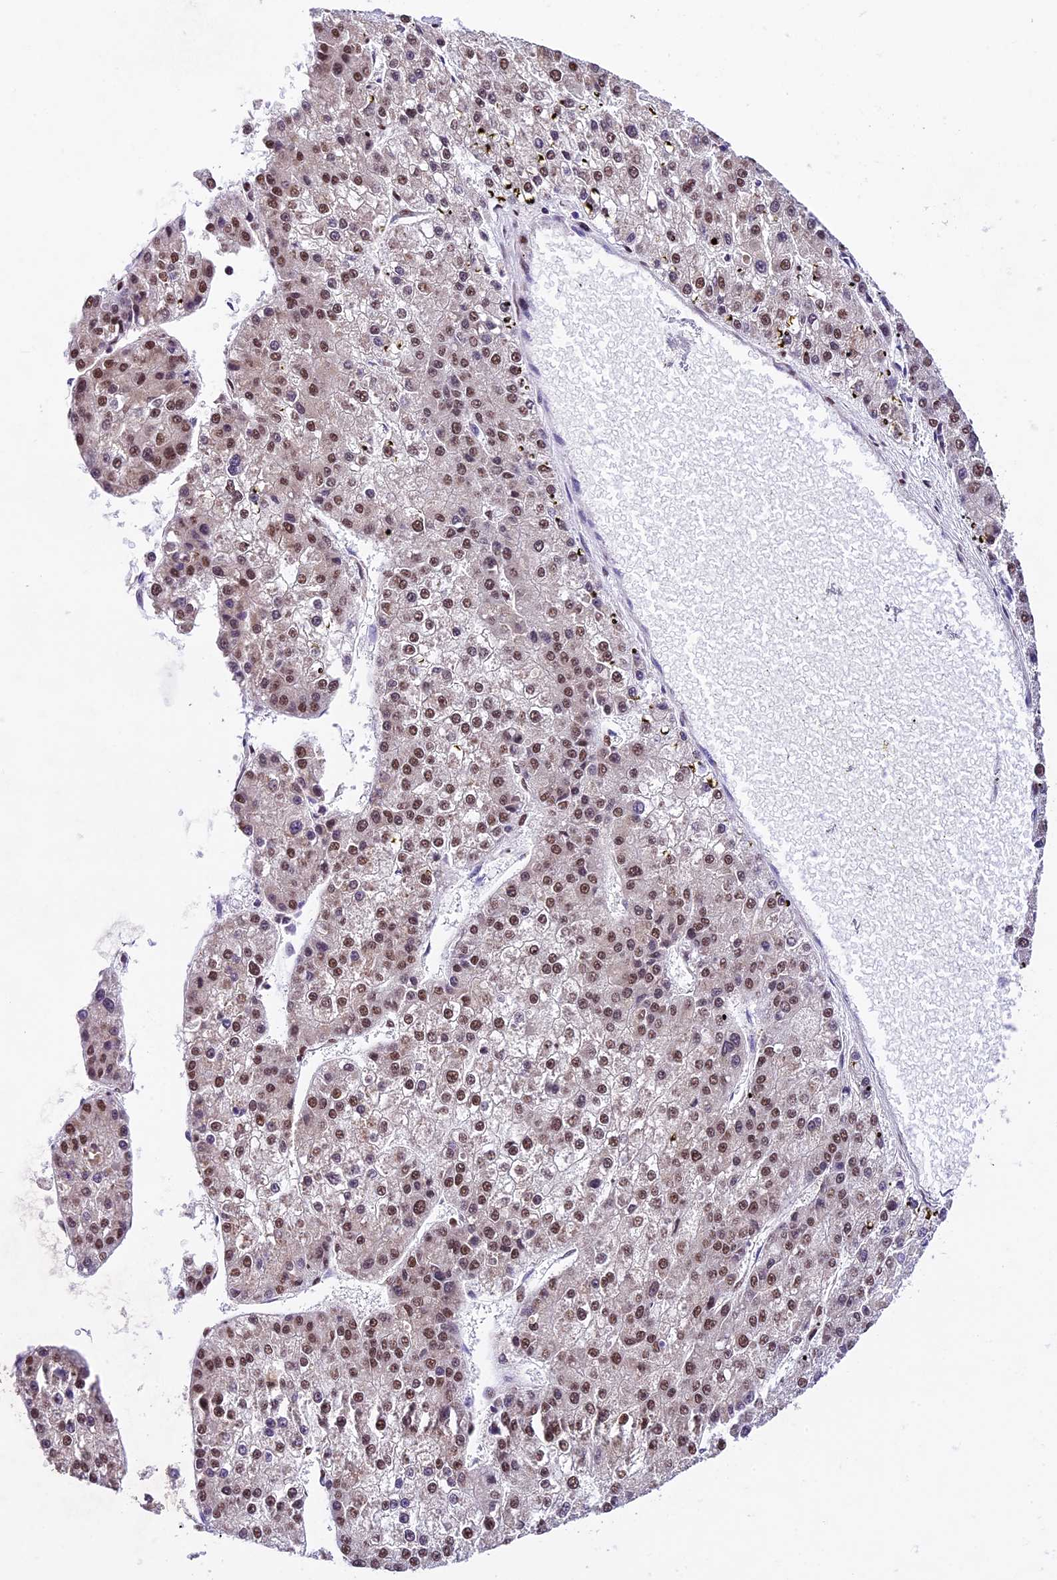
{"staining": {"intensity": "moderate", "quantity": ">75%", "location": "nuclear"}, "tissue": "liver cancer", "cell_type": "Tumor cells", "image_type": "cancer", "snomed": [{"axis": "morphology", "description": "Carcinoma, Hepatocellular, NOS"}, {"axis": "topography", "description": "Liver"}], "caption": "Human hepatocellular carcinoma (liver) stained for a protein (brown) shows moderate nuclear positive positivity in about >75% of tumor cells.", "gene": "CARS2", "patient": {"sex": "female", "age": 73}}